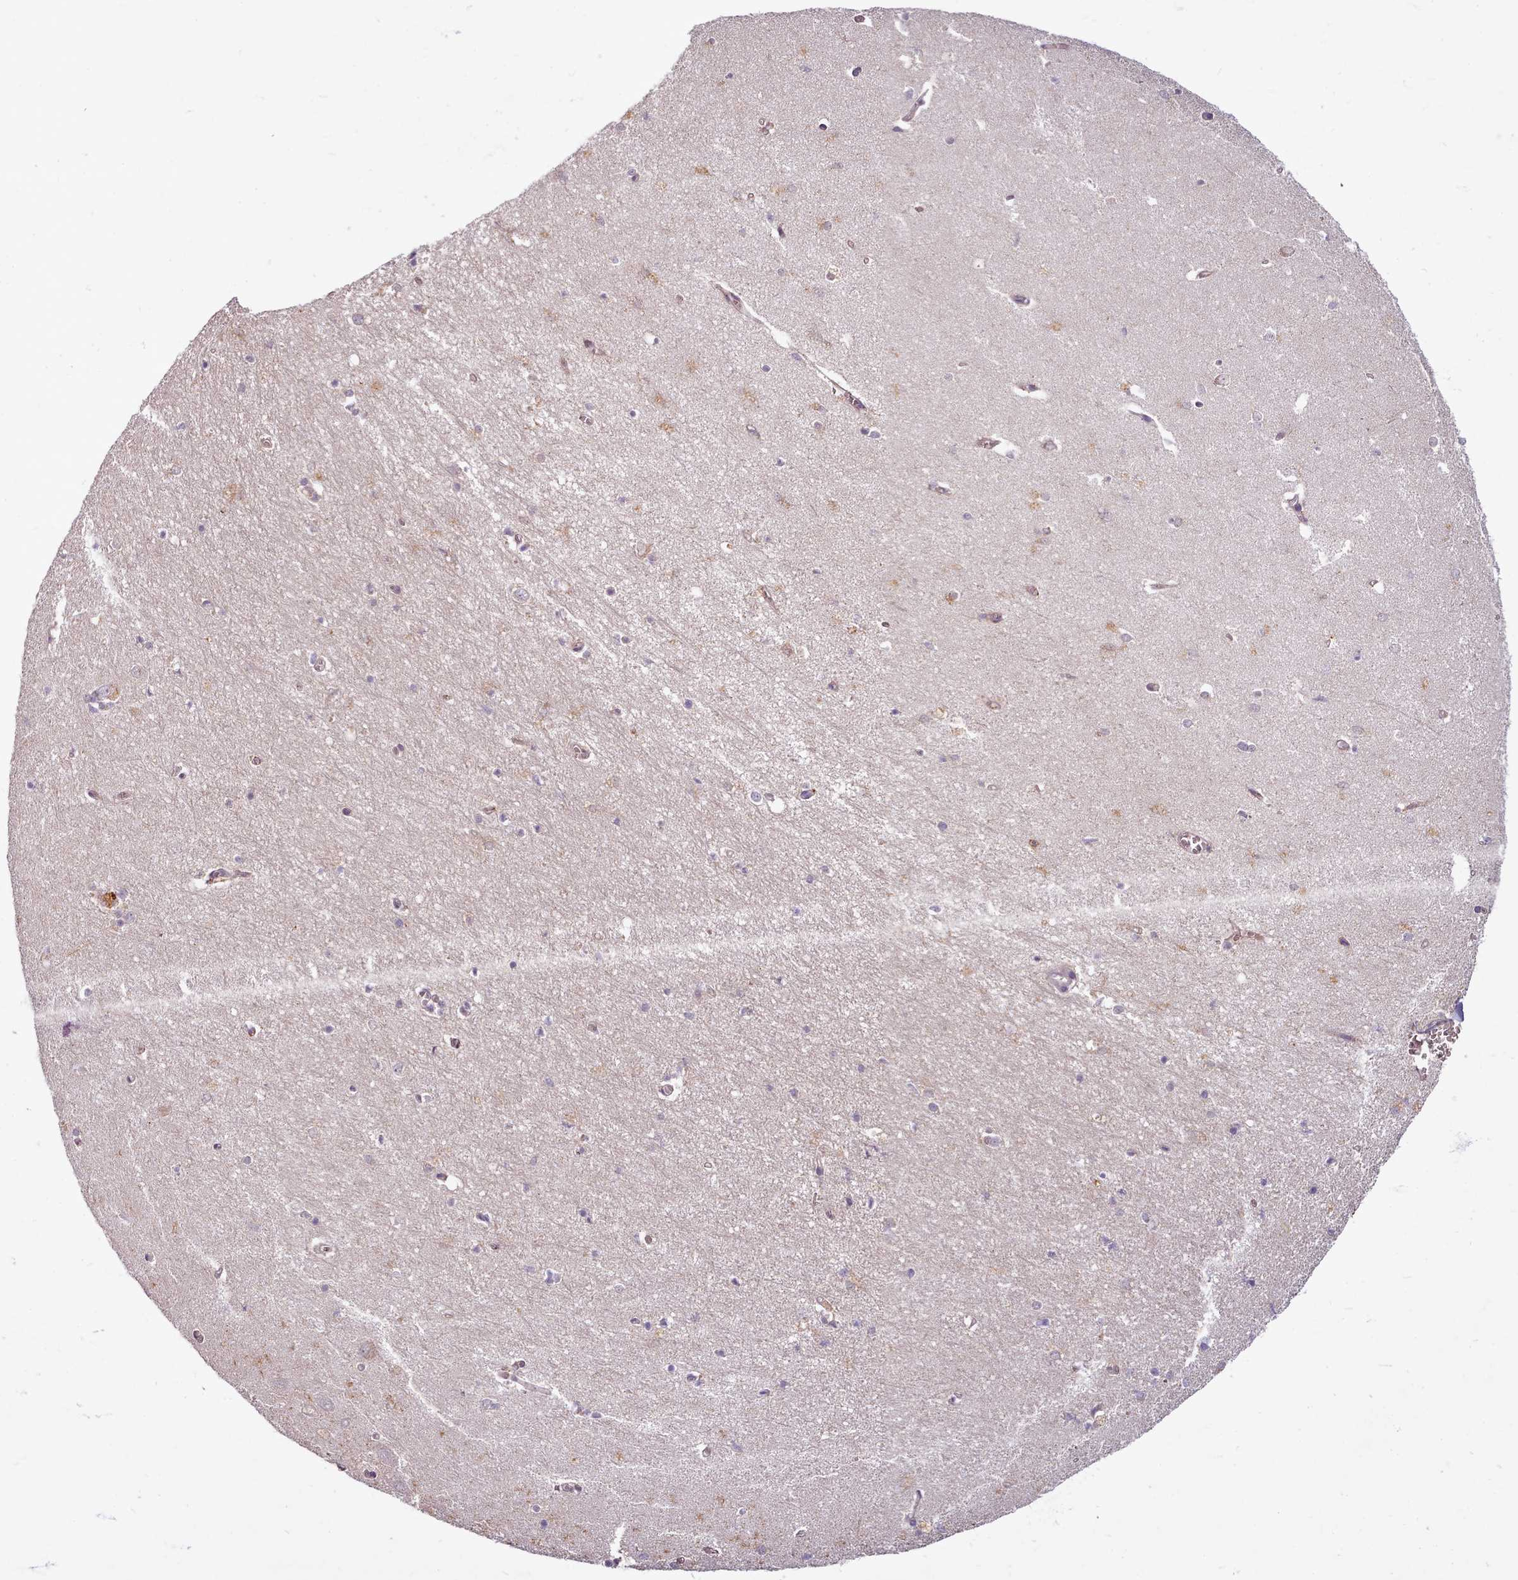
{"staining": {"intensity": "weak", "quantity": "<25%", "location": "nuclear"}, "tissue": "hippocampus", "cell_type": "Glial cells", "image_type": "normal", "snomed": [{"axis": "morphology", "description": "Normal tissue, NOS"}, {"axis": "topography", "description": "Hippocampus"}], "caption": "Benign hippocampus was stained to show a protein in brown. There is no significant expression in glial cells. (Brightfield microscopy of DAB (3,3'-diaminobenzidine) immunohistochemistry (IHC) at high magnification).", "gene": "C1QTNF5", "patient": {"sex": "female", "age": 64}}